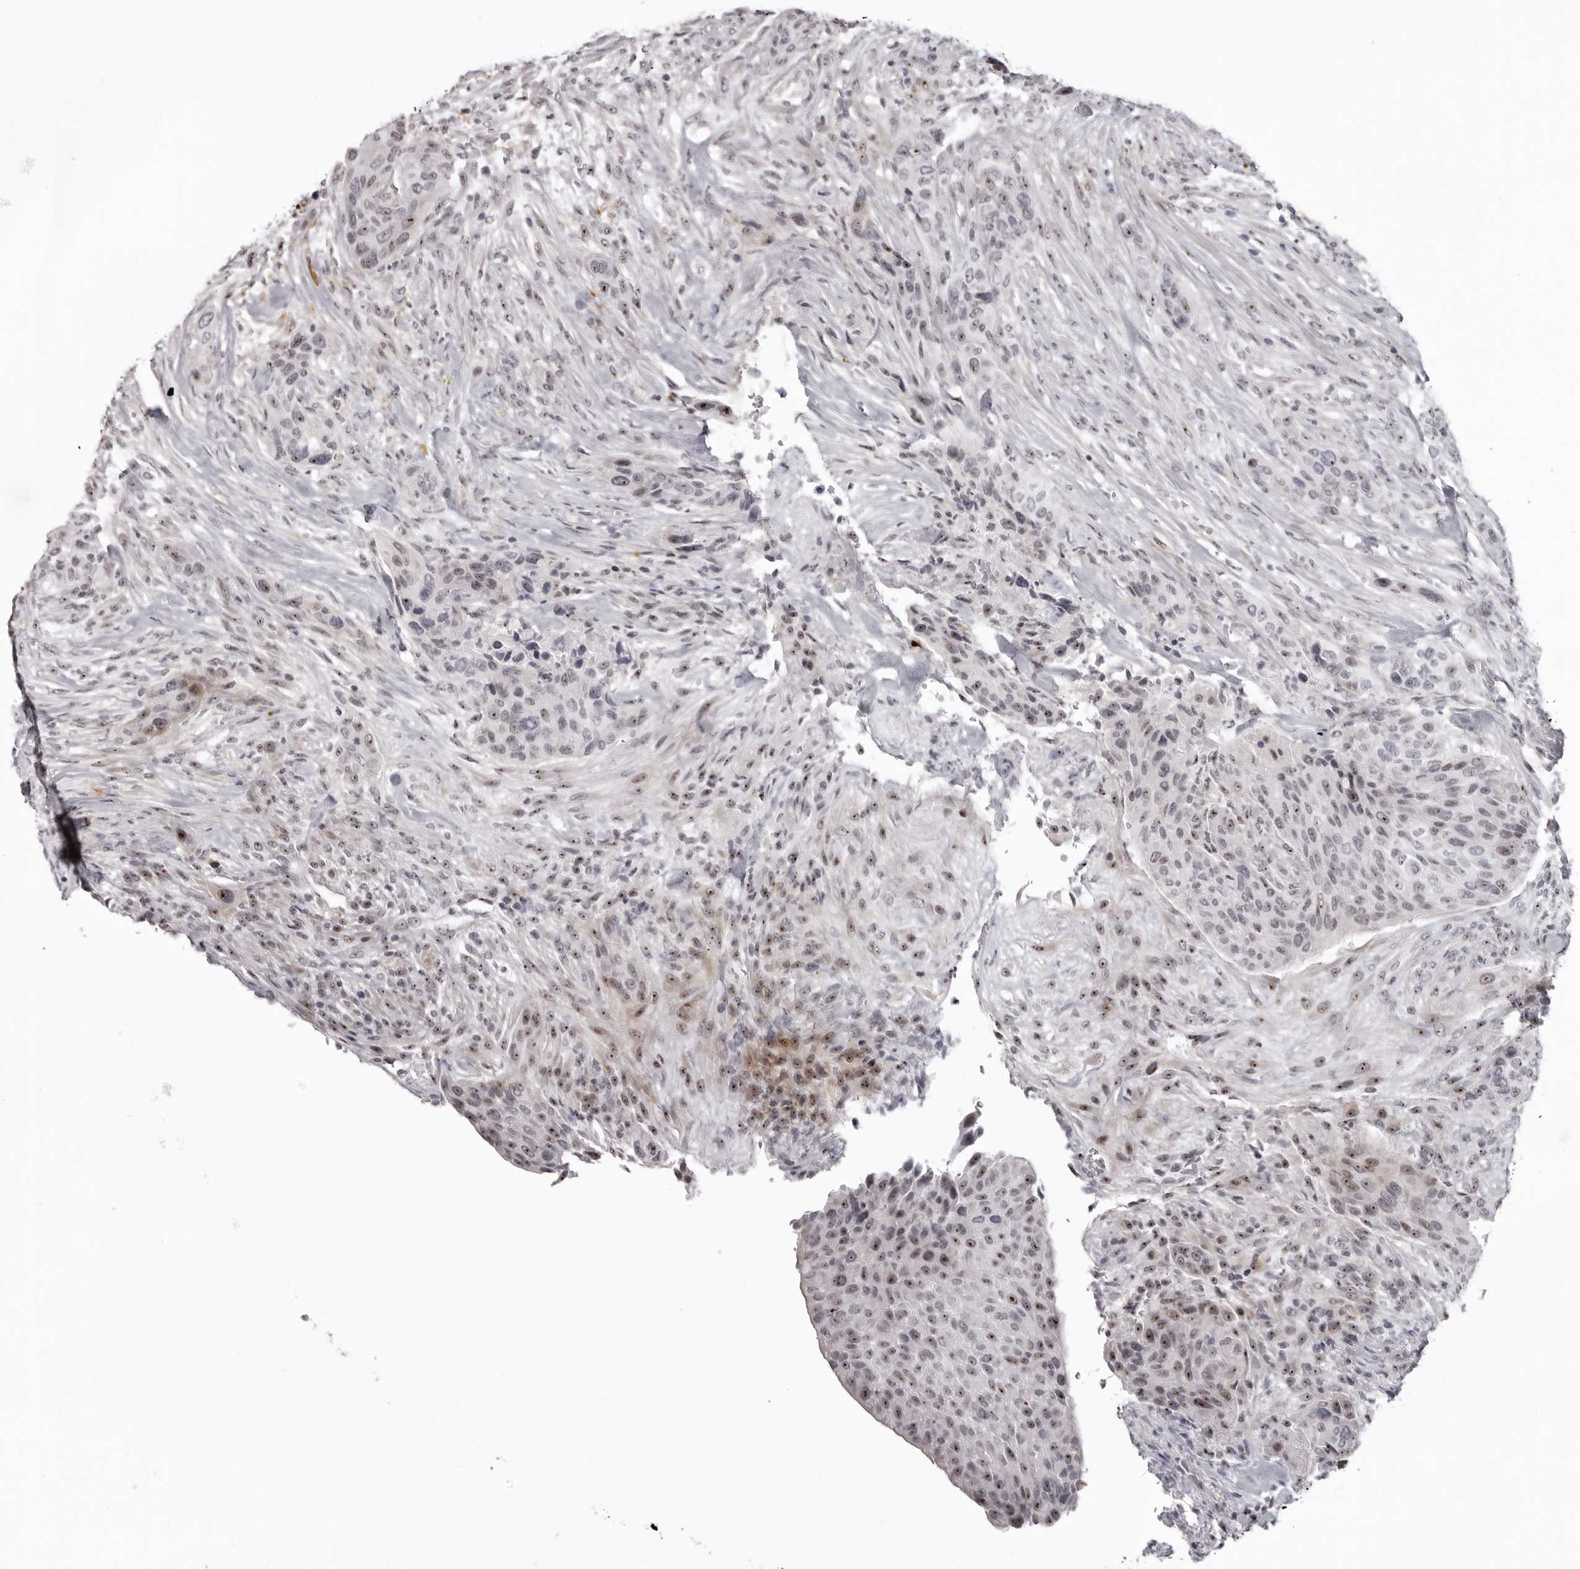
{"staining": {"intensity": "moderate", "quantity": "25%-75%", "location": "nuclear"}, "tissue": "urothelial cancer", "cell_type": "Tumor cells", "image_type": "cancer", "snomed": [{"axis": "morphology", "description": "Urothelial carcinoma, High grade"}, {"axis": "topography", "description": "Urinary bladder"}], "caption": "Moderate nuclear expression is present in approximately 25%-75% of tumor cells in urothelial carcinoma (high-grade).", "gene": "HELZ", "patient": {"sex": "male", "age": 35}}